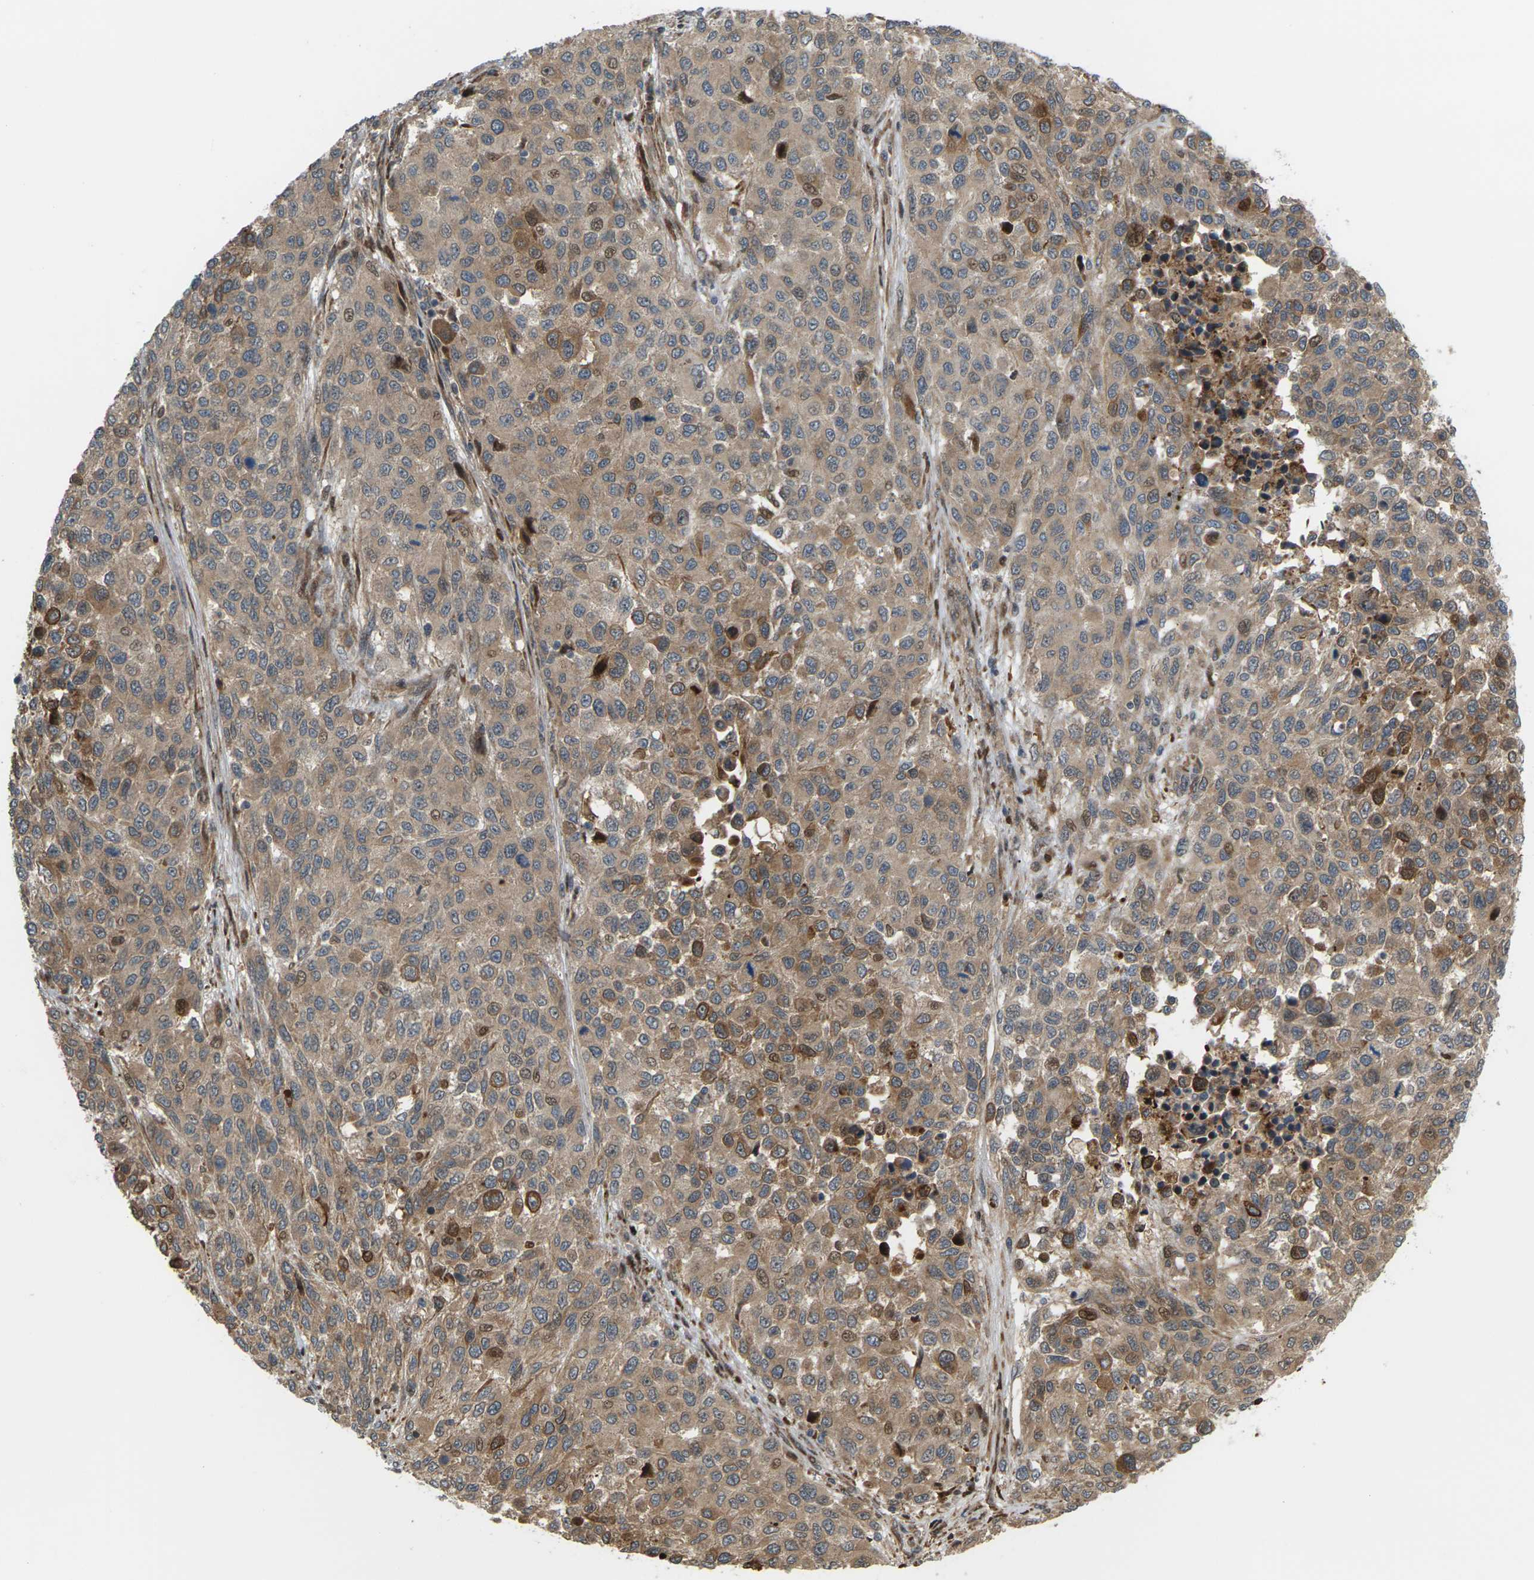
{"staining": {"intensity": "moderate", "quantity": ">75%", "location": "cytoplasmic/membranous"}, "tissue": "melanoma", "cell_type": "Tumor cells", "image_type": "cancer", "snomed": [{"axis": "morphology", "description": "Malignant melanoma, Metastatic site"}, {"axis": "topography", "description": "Lymph node"}], "caption": "A medium amount of moderate cytoplasmic/membranous positivity is present in about >75% of tumor cells in malignant melanoma (metastatic site) tissue. The protein of interest is stained brown, and the nuclei are stained in blue (DAB (3,3'-diaminobenzidine) IHC with brightfield microscopy, high magnification).", "gene": "ROBO1", "patient": {"sex": "male", "age": 61}}